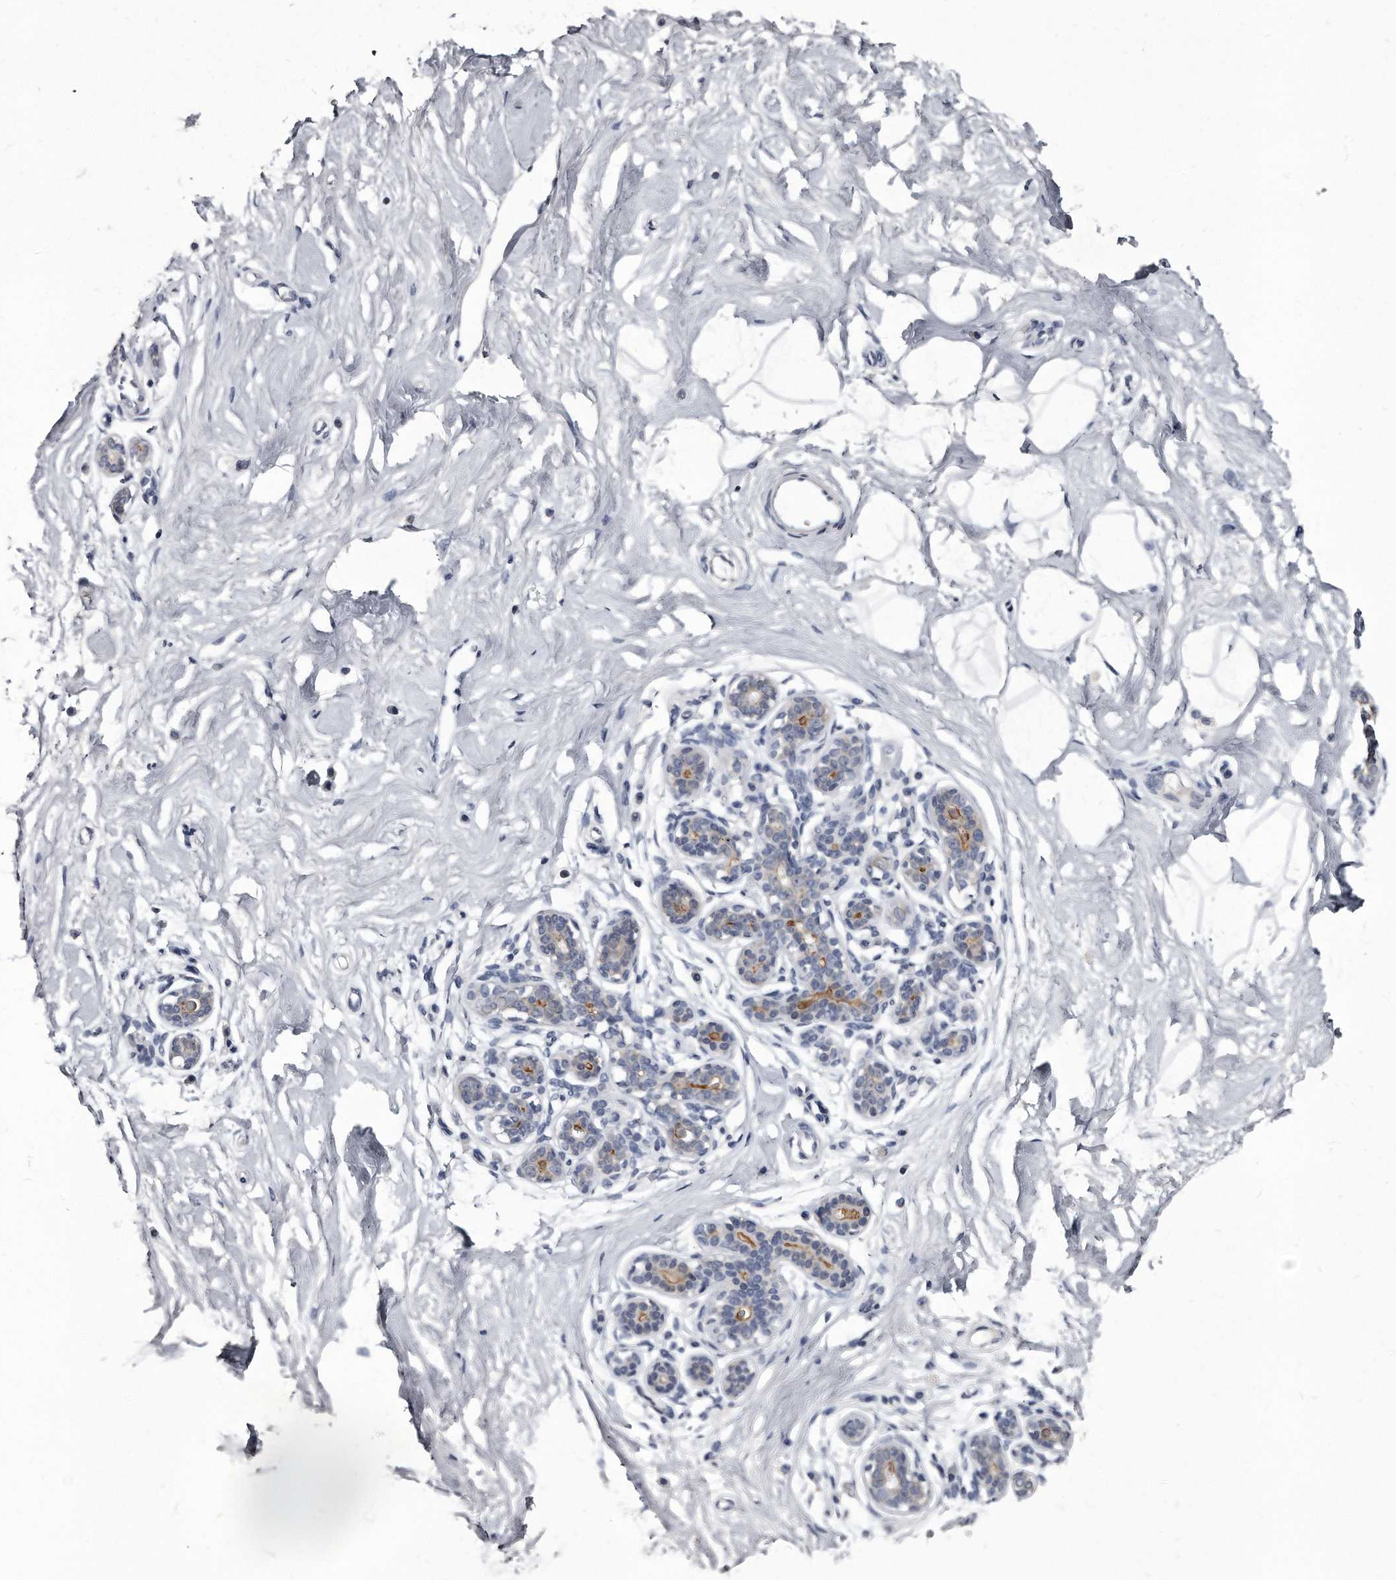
{"staining": {"intensity": "negative", "quantity": "none", "location": "none"}, "tissue": "breast", "cell_type": "Adipocytes", "image_type": "normal", "snomed": [{"axis": "morphology", "description": "Normal tissue, NOS"}, {"axis": "morphology", "description": "Adenoma, NOS"}, {"axis": "topography", "description": "Breast"}], "caption": "High power microscopy histopathology image of an IHC histopathology image of benign breast, revealing no significant staining in adipocytes. (DAB immunohistochemistry visualized using brightfield microscopy, high magnification).", "gene": "GAPVD1", "patient": {"sex": "female", "age": 23}}